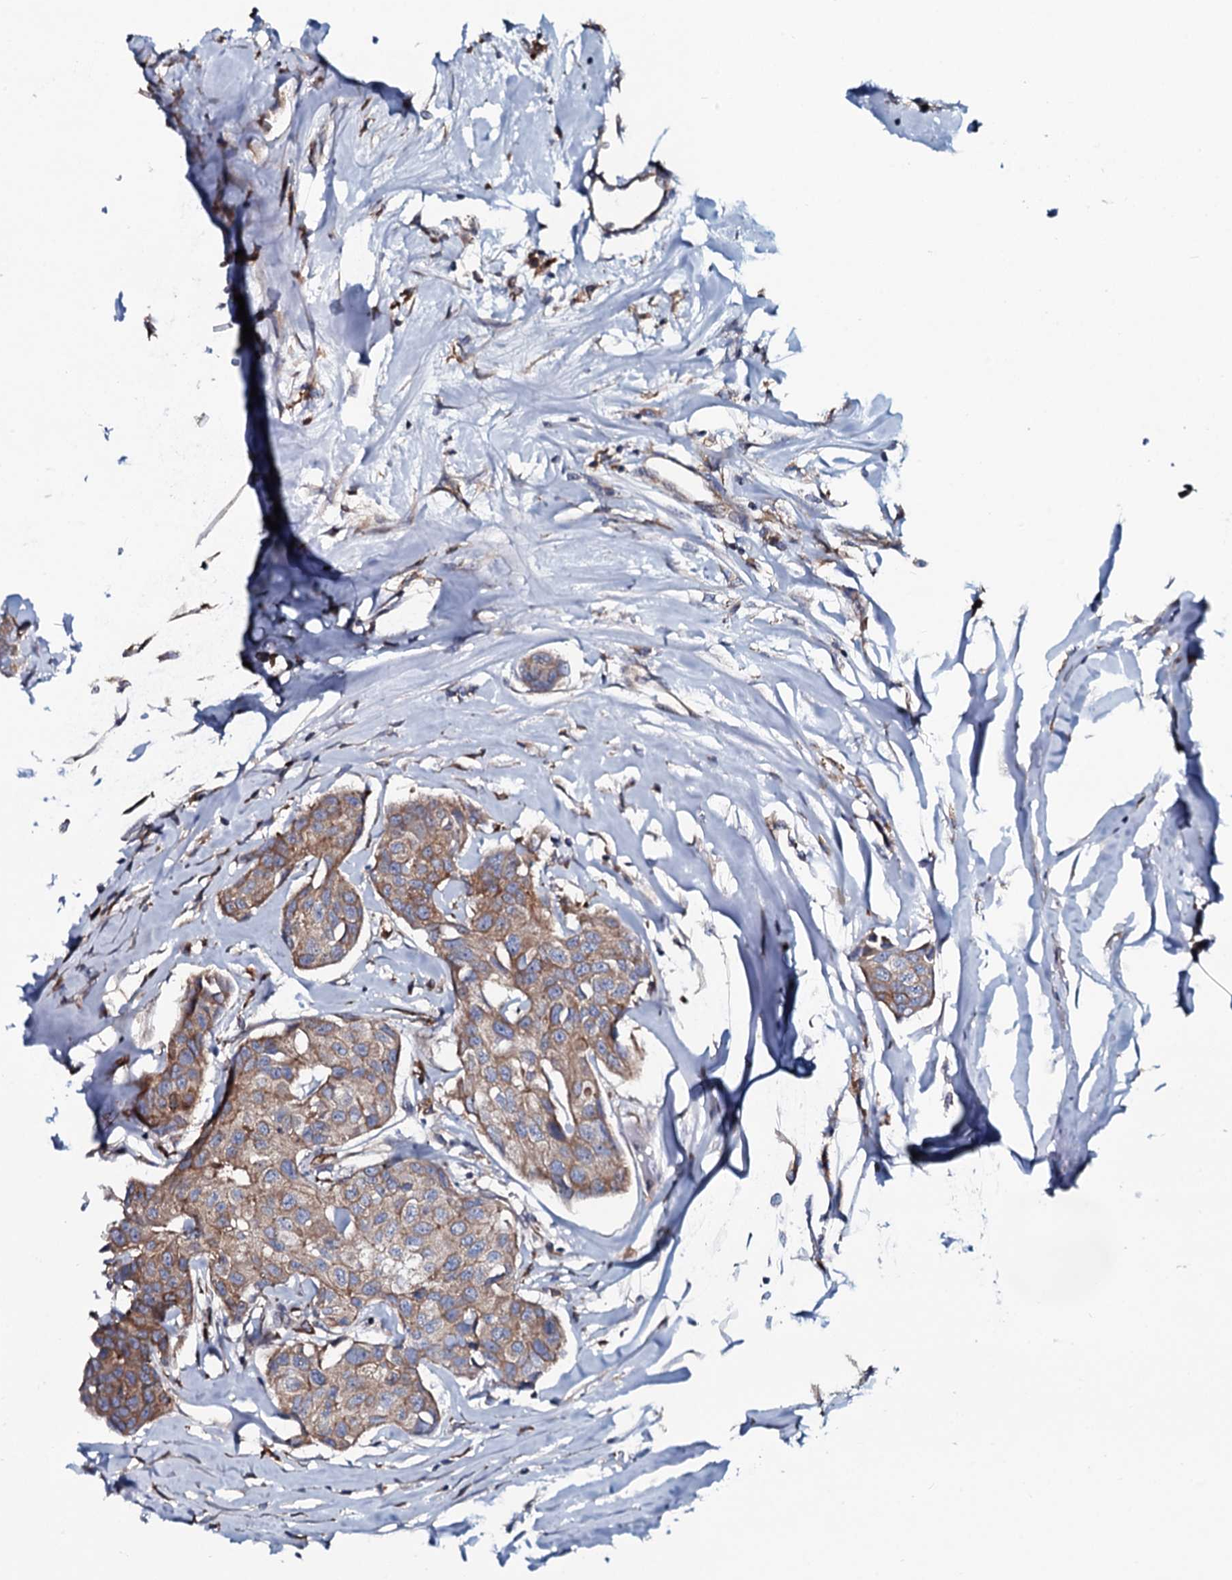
{"staining": {"intensity": "moderate", "quantity": "25%-75%", "location": "cytoplasmic/membranous"}, "tissue": "breast cancer", "cell_type": "Tumor cells", "image_type": "cancer", "snomed": [{"axis": "morphology", "description": "Duct carcinoma"}, {"axis": "topography", "description": "Breast"}], "caption": "A micrograph of breast cancer stained for a protein exhibits moderate cytoplasmic/membranous brown staining in tumor cells.", "gene": "TMEM151A", "patient": {"sex": "female", "age": 80}}